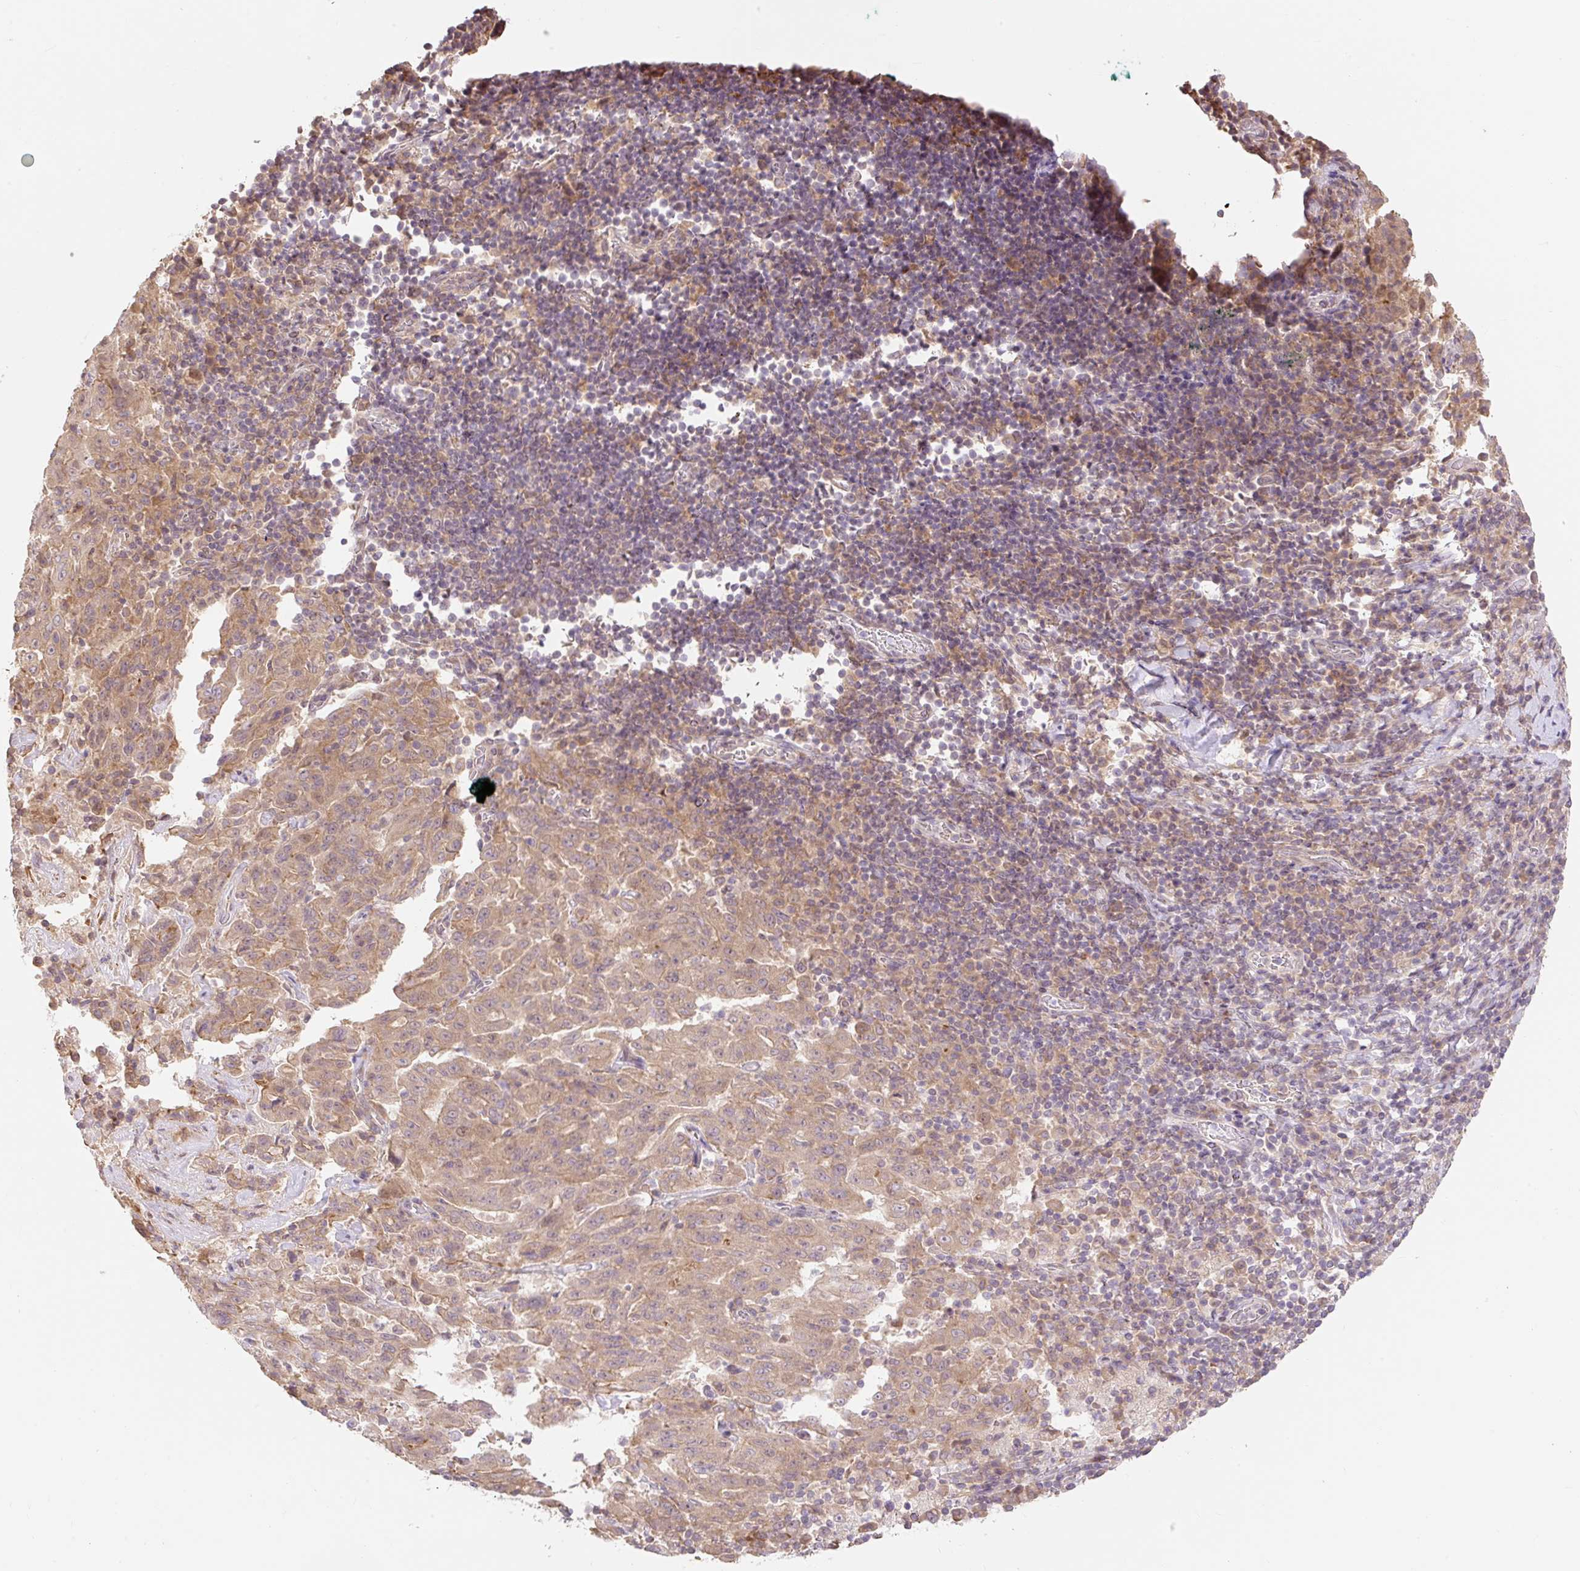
{"staining": {"intensity": "moderate", "quantity": ">75%", "location": "cytoplasmic/membranous"}, "tissue": "pancreatic cancer", "cell_type": "Tumor cells", "image_type": "cancer", "snomed": [{"axis": "morphology", "description": "Adenocarcinoma, NOS"}, {"axis": "topography", "description": "Pancreas"}], "caption": "High-power microscopy captured an IHC image of adenocarcinoma (pancreatic), revealing moderate cytoplasmic/membranous positivity in approximately >75% of tumor cells.", "gene": "EMC10", "patient": {"sex": "male", "age": 63}}